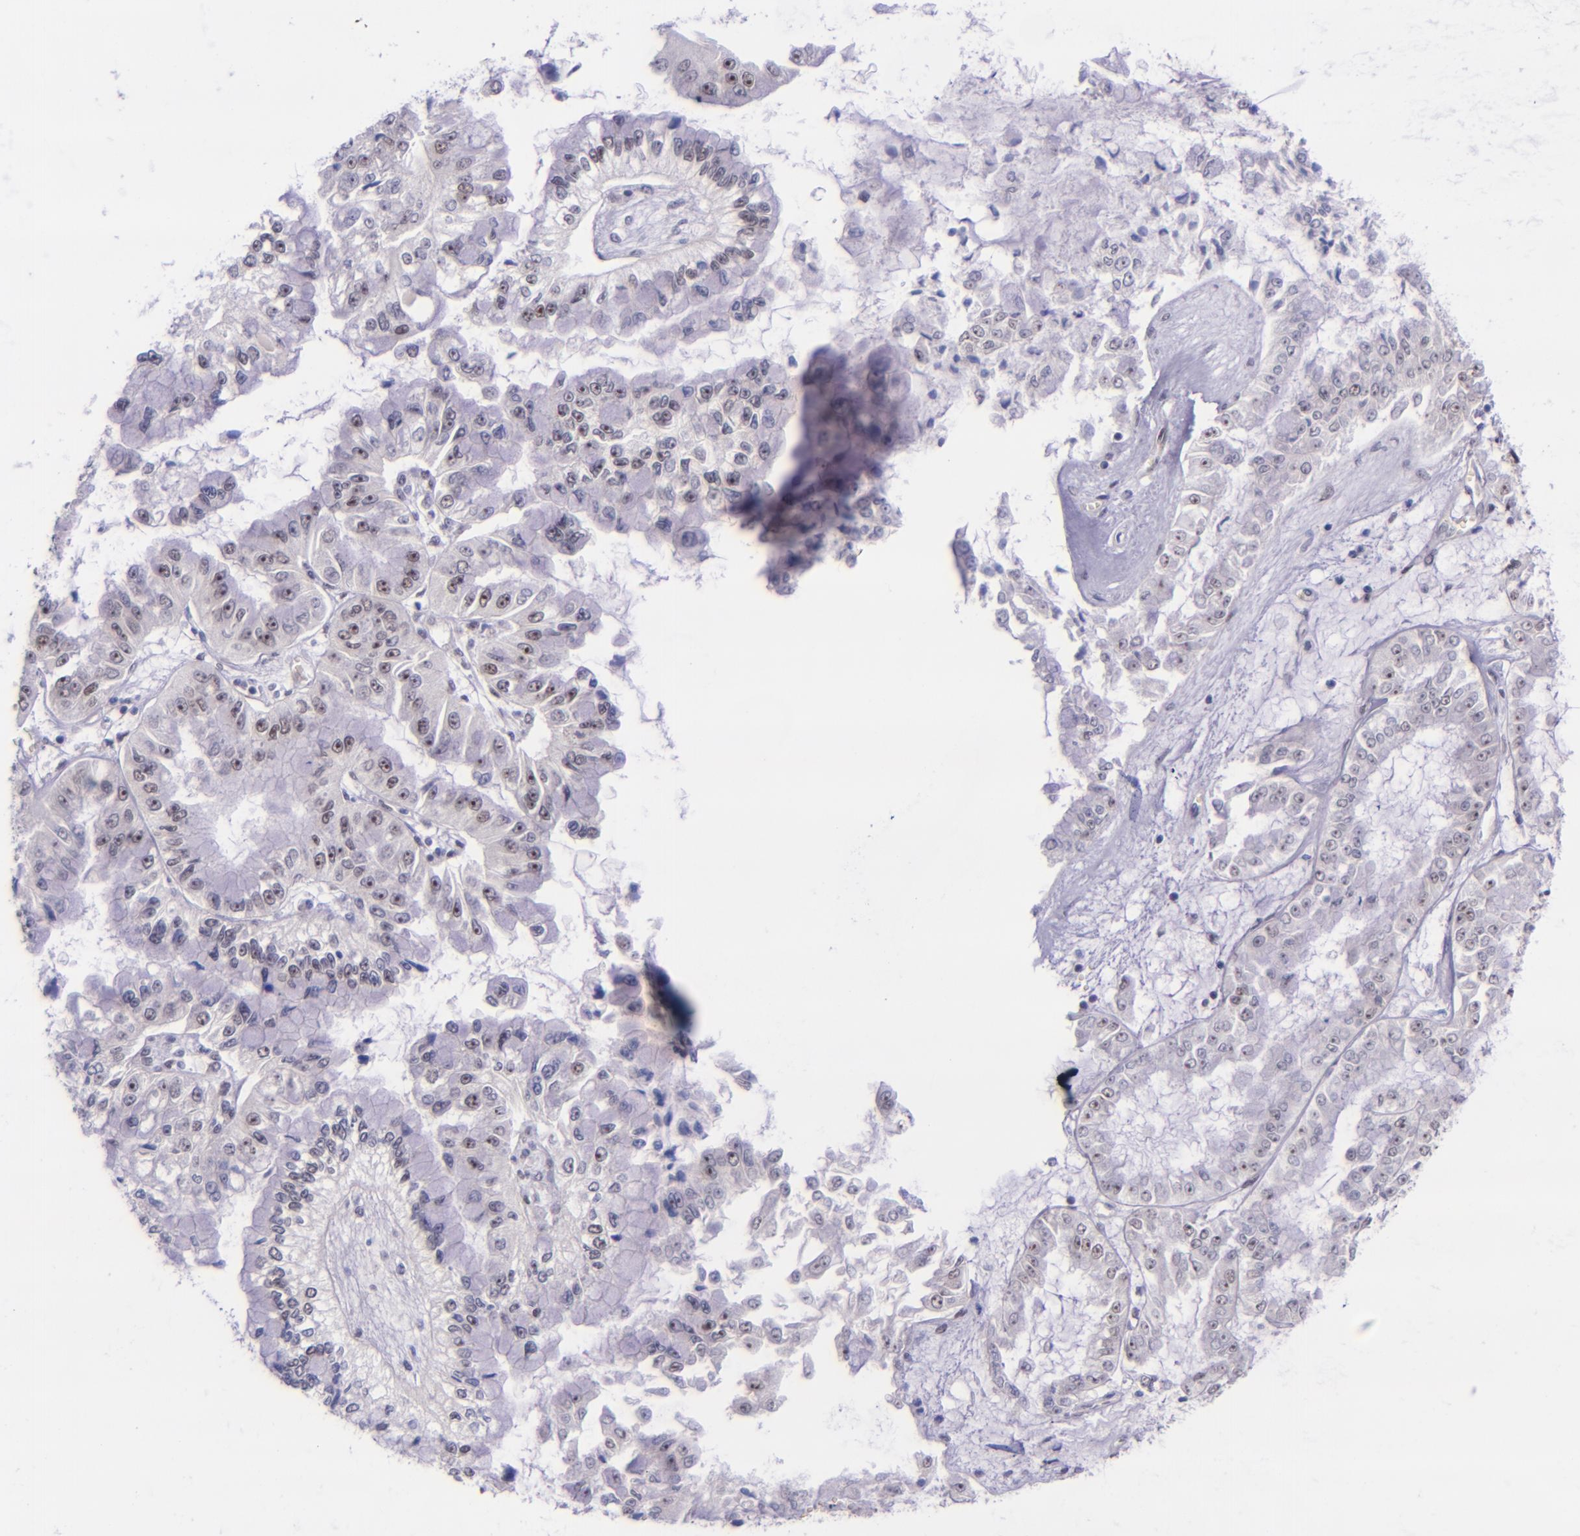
{"staining": {"intensity": "moderate", "quantity": "25%-75%", "location": "nuclear"}, "tissue": "liver cancer", "cell_type": "Tumor cells", "image_type": "cancer", "snomed": [{"axis": "morphology", "description": "Cholangiocarcinoma"}, {"axis": "topography", "description": "Liver"}], "caption": "Immunohistochemistry histopathology image of human liver cancer (cholangiocarcinoma) stained for a protein (brown), which shows medium levels of moderate nuclear positivity in approximately 25%-75% of tumor cells.", "gene": "GPKOW", "patient": {"sex": "female", "age": 79}}